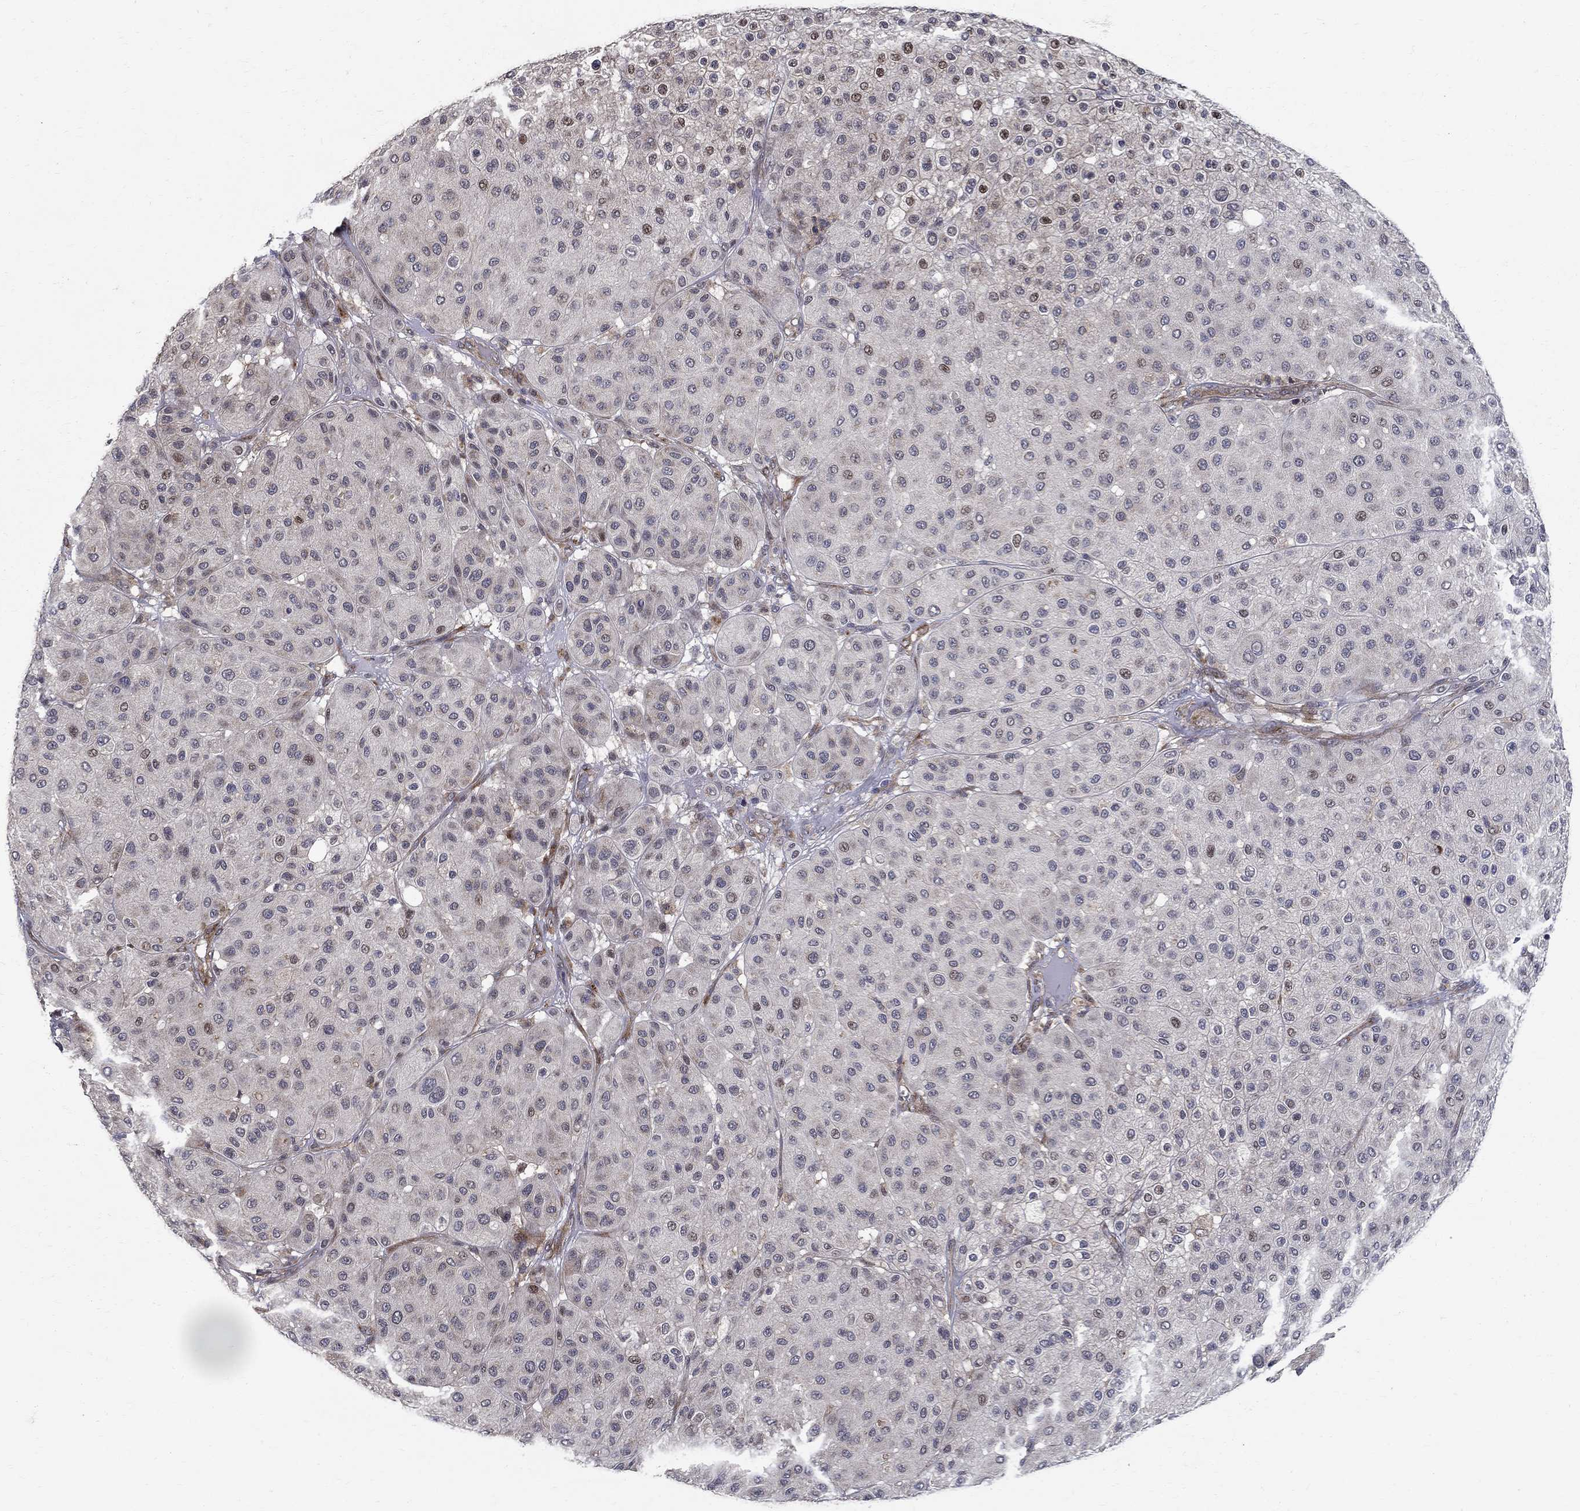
{"staining": {"intensity": "strong", "quantity": "<25%", "location": "nuclear"}, "tissue": "melanoma", "cell_type": "Tumor cells", "image_type": "cancer", "snomed": [{"axis": "morphology", "description": "Malignant melanoma, Metastatic site"}, {"axis": "topography", "description": "Smooth muscle"}], "caption": "IHC image of melanoma stained for a protein (brown), which reveals medium levels of strong nuclear expression in about <25% of tumor cells.", "gene": "ZNF594", "patient": {"sex": "male", "age": 41}}